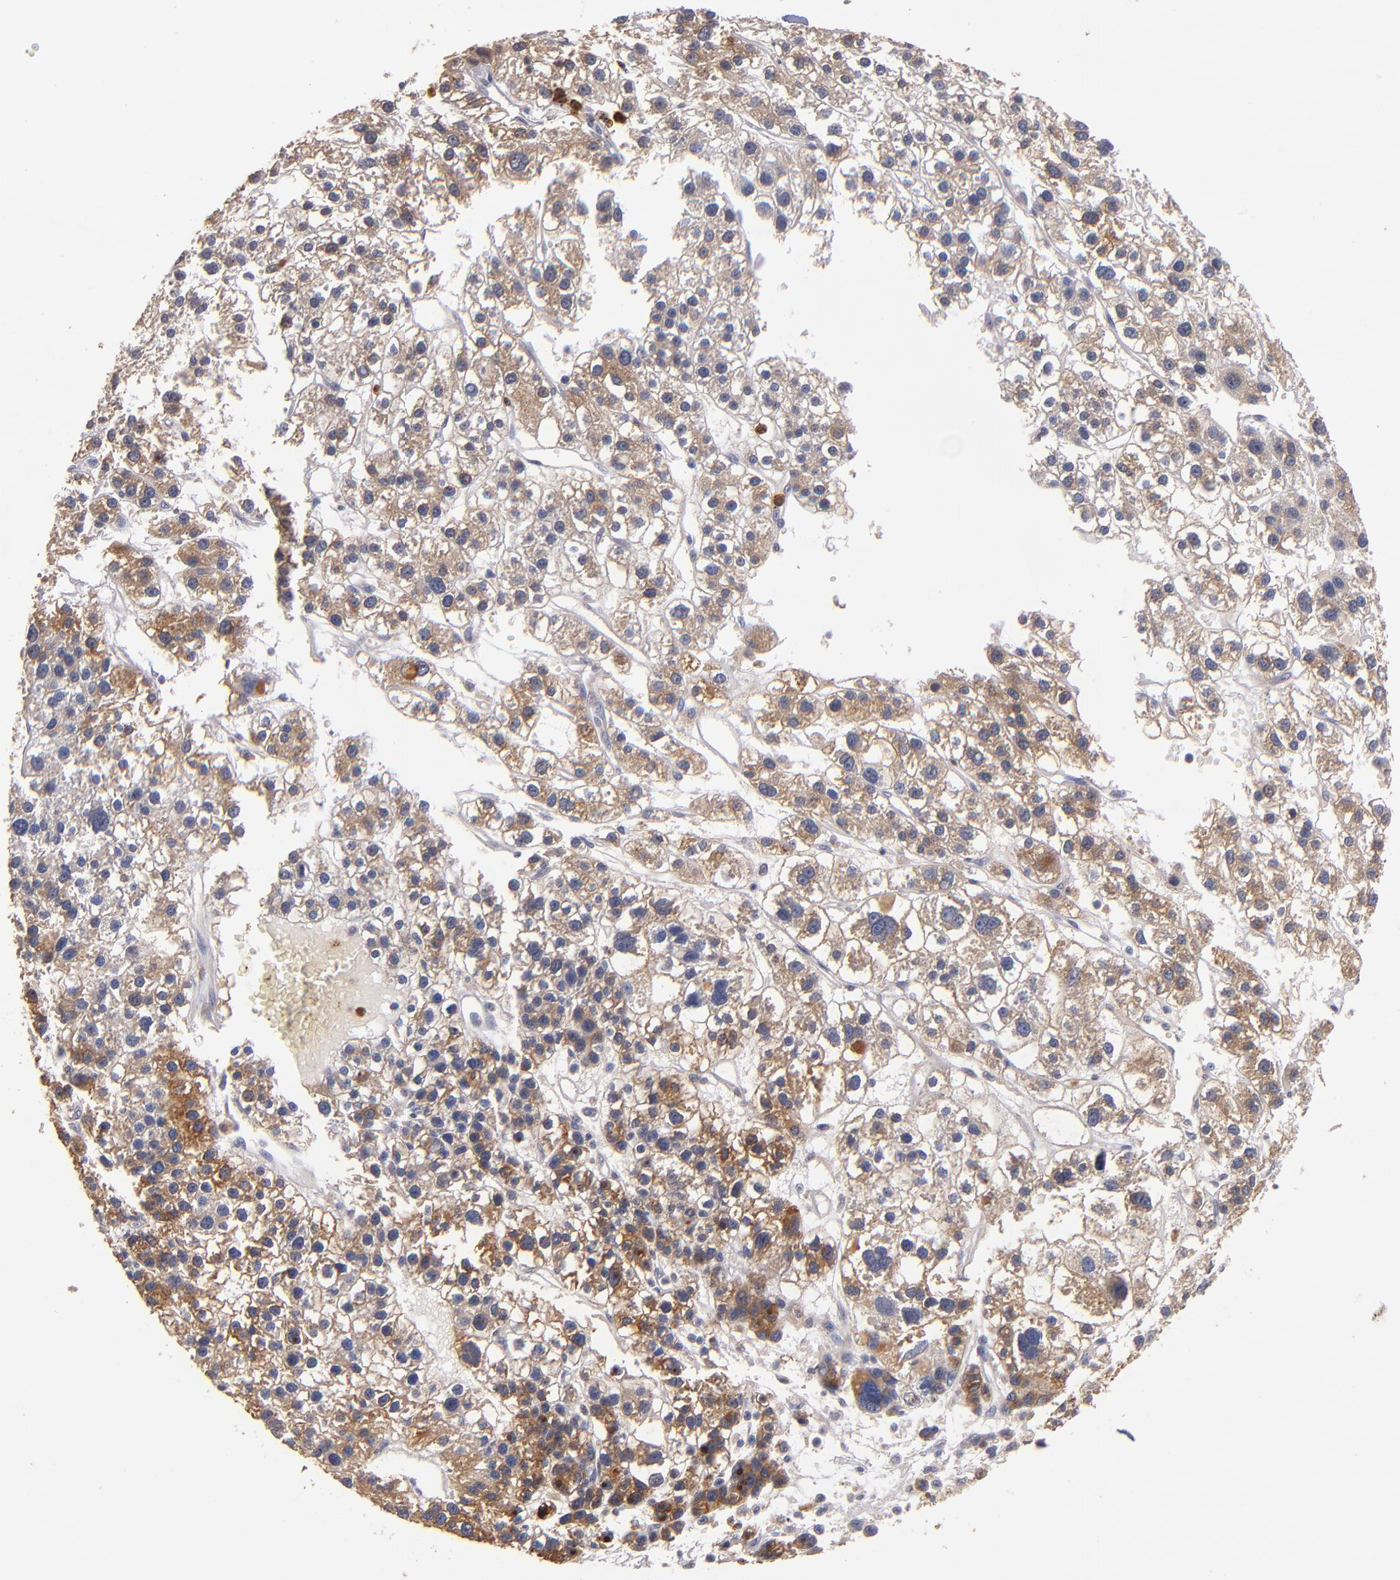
{"staining": {"intensity": "moderate", "quantity": "25%-75%", "location": "cytoplasmic/membranous"}, "tissue": "liver cancer", "cell_type": "Tumor cells", "image_type": "cancer", "snomed": [{"axis": "morphology", "description": "Carcinoma, Hepatocellular, NOS"}, {"axis": "topography", "description": "Liver"}], "caption": "Moderate cytoplasmic/membranous protein staining is present in approximately 25%-75% of tumor cells in liver hepatocellular carcinoma.", "gene": "TTLL12", "patient": {"sex": "female", "age": 85}}